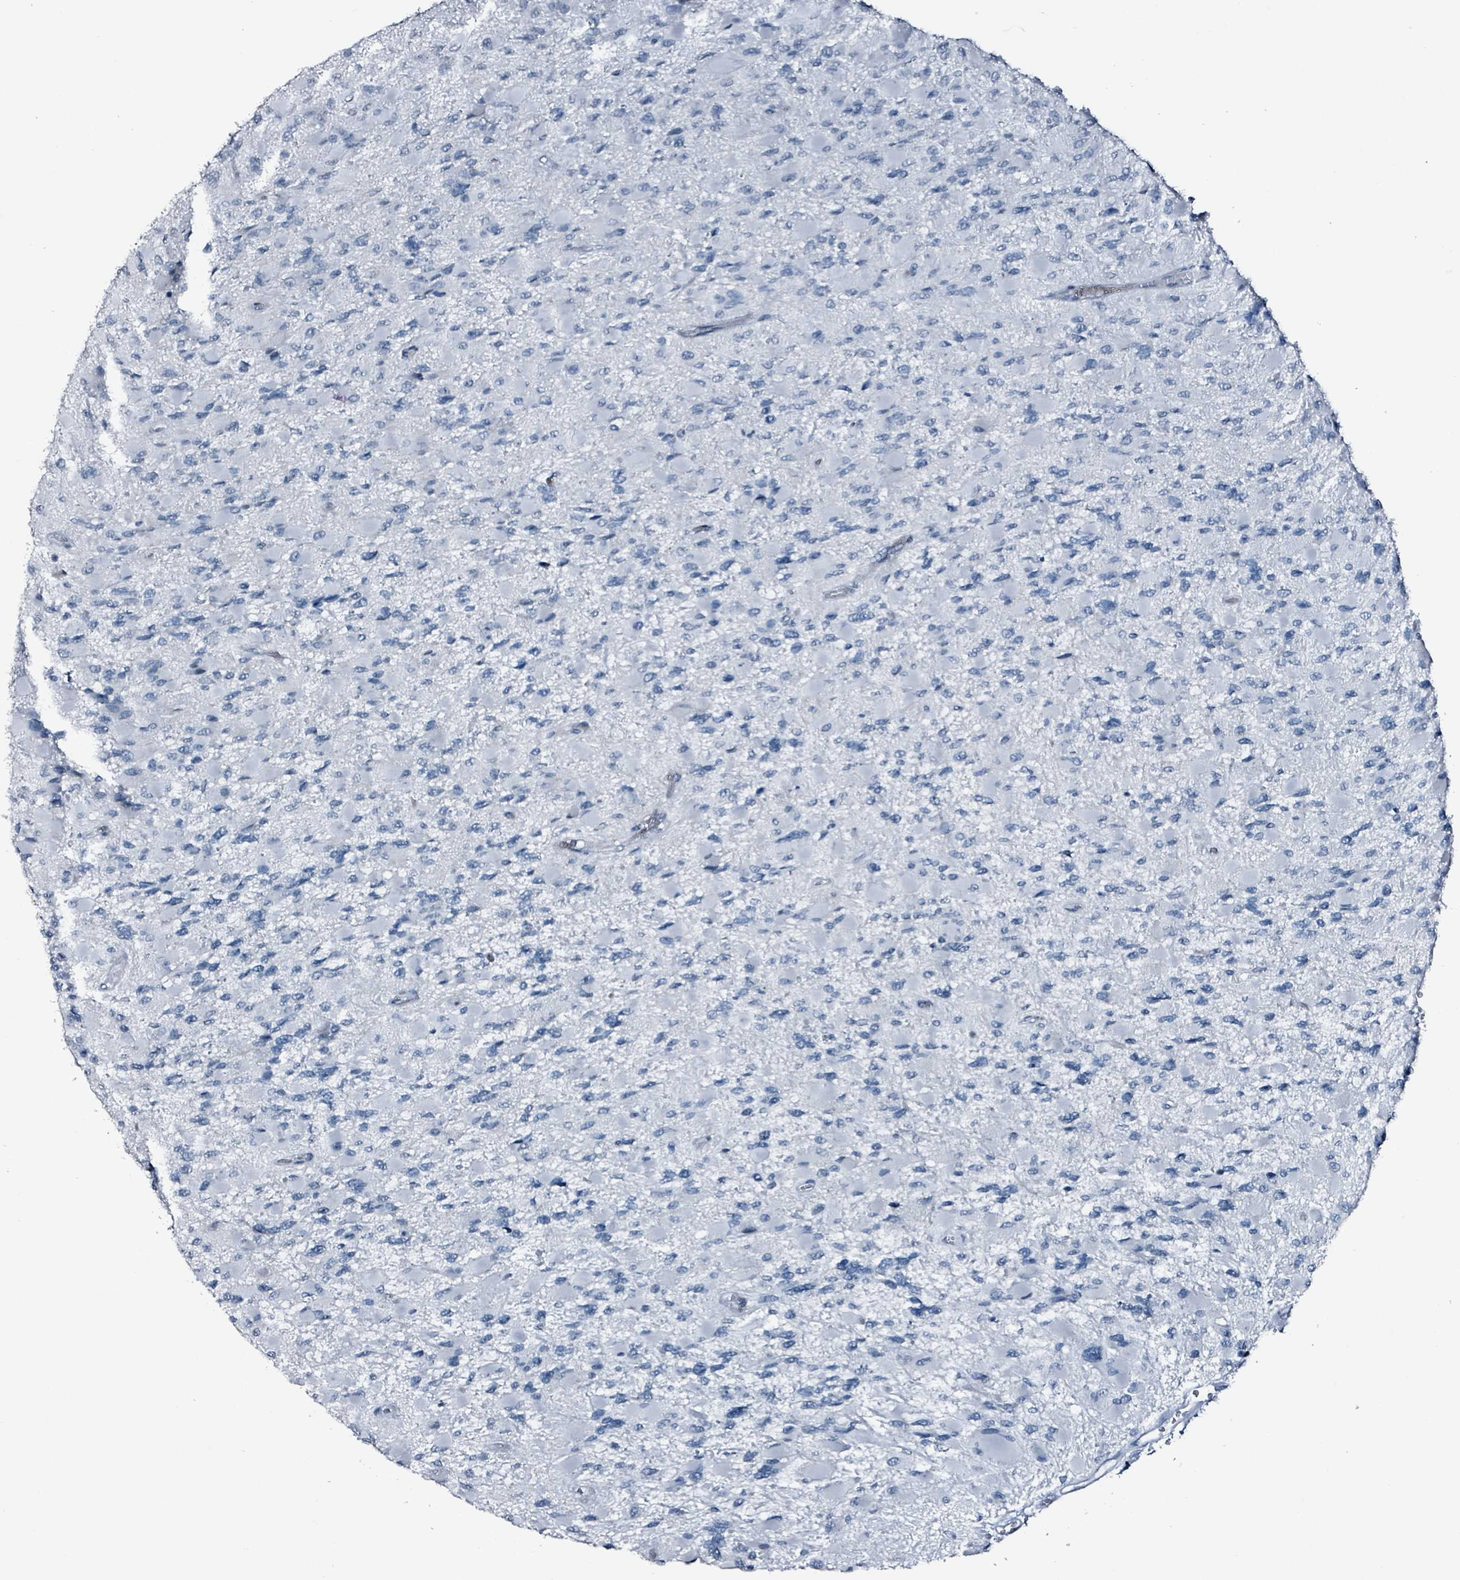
{"staining": {"intensity": "negative", "quantity": "none", "location": "none"}, "tissue": "glioma", "cell_type": "Tumor cells", "image_type": "cancer", "snomed": [{"axis": "morphology", "description": "Glioma, malignant, High grade"}, {"axis": "topography", "description": "Cerebral cortex"}], "caption": "Malignant glioma (high-grade) was stained to show a protein in brown. There is no significant expression in tumor cells.", "gene": "CA9", "patient": {"sex": "female", "age": 36}}